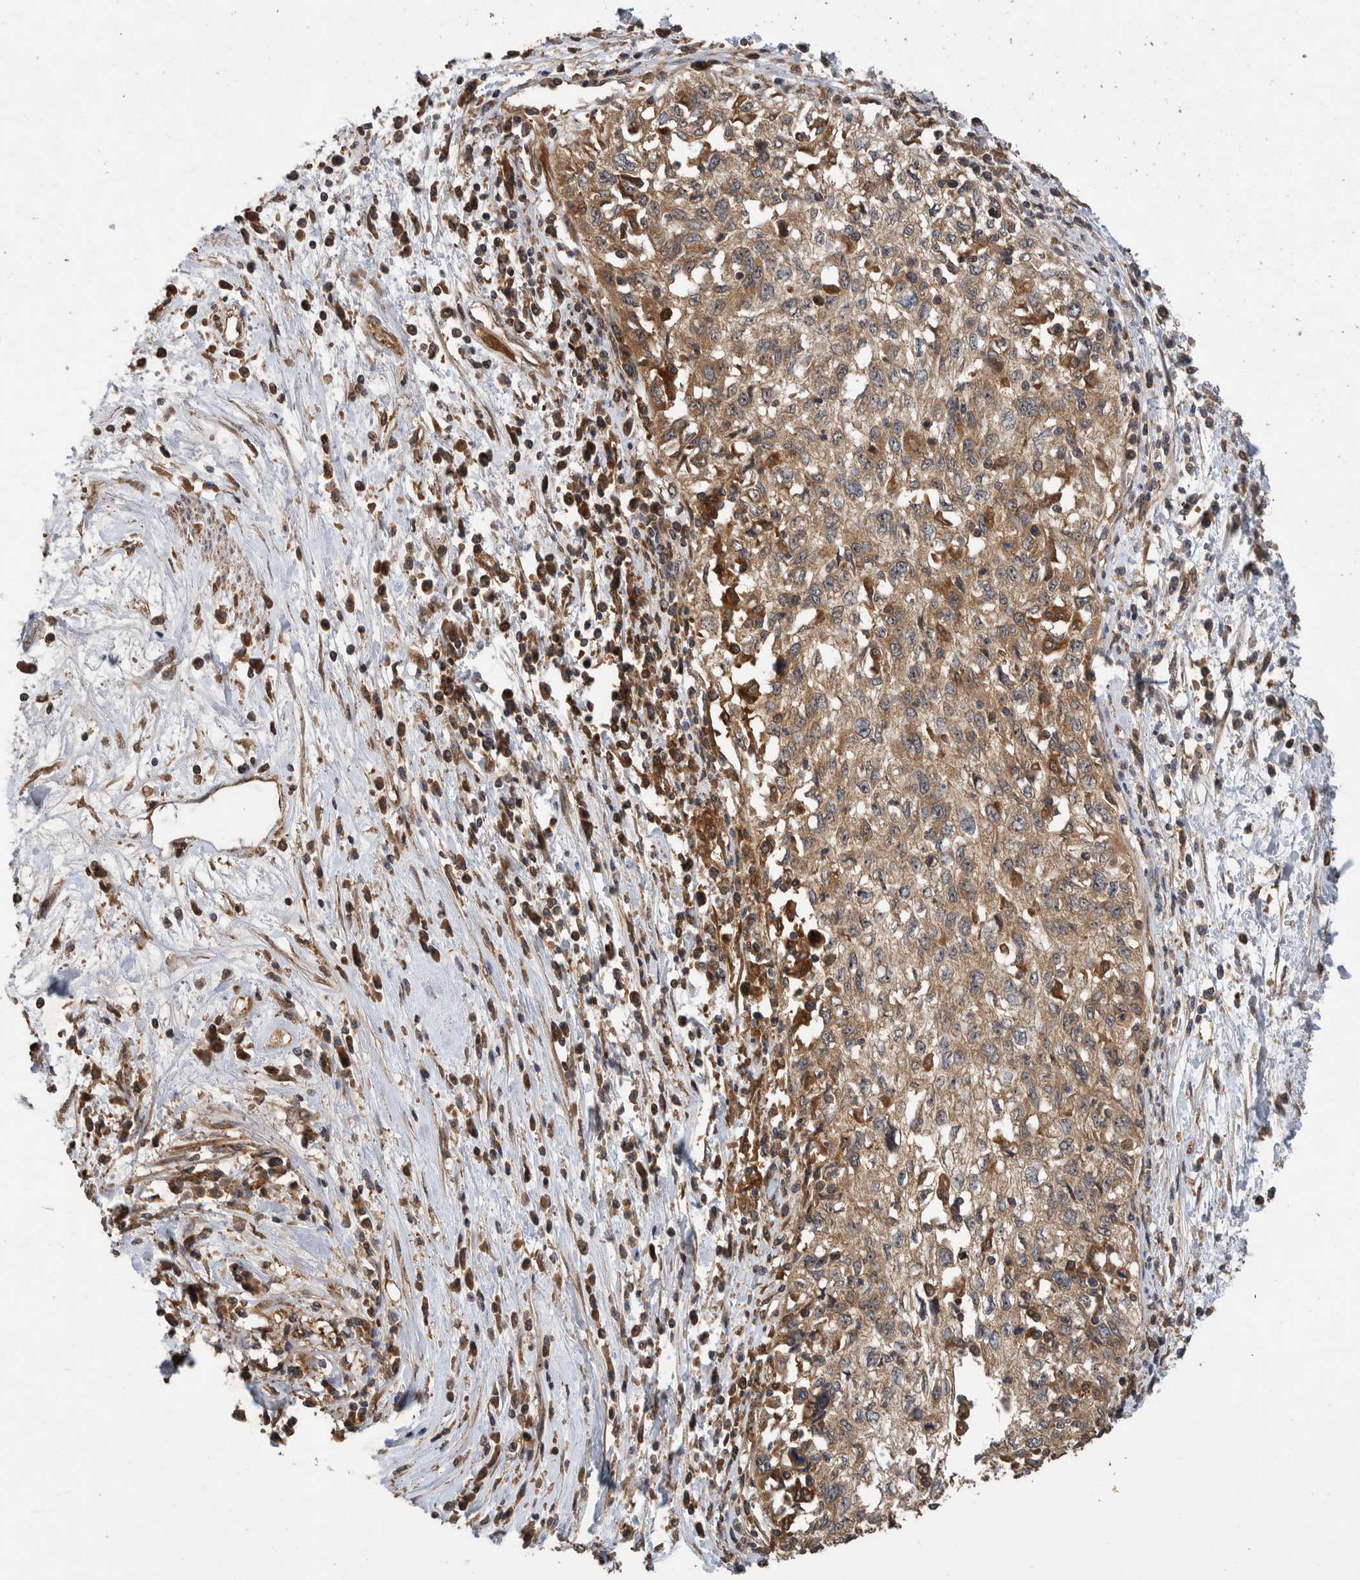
{"staining": {"intensity": "moderate", "quantity": ">75%", "location": "cytoplasmic/membranous"}, "tissue": "cervical cancer", "cell_type": "Tumor cells", "image_type": "cancer", "snomed": [{"axis": "morphology", "description": "Squamous cell carcinoma, NOS"}, {"axis": "topography", "description": "Cervix"}], "caption": "Tumor cells exhibit medium levels of moderate cytoplasmic/membranous positivity in approximately >75% of cells in cervical cancer (squamous cell carcinoma).", "gene": "TRIM16", "patient": {"sex": "female", "age": 57}}